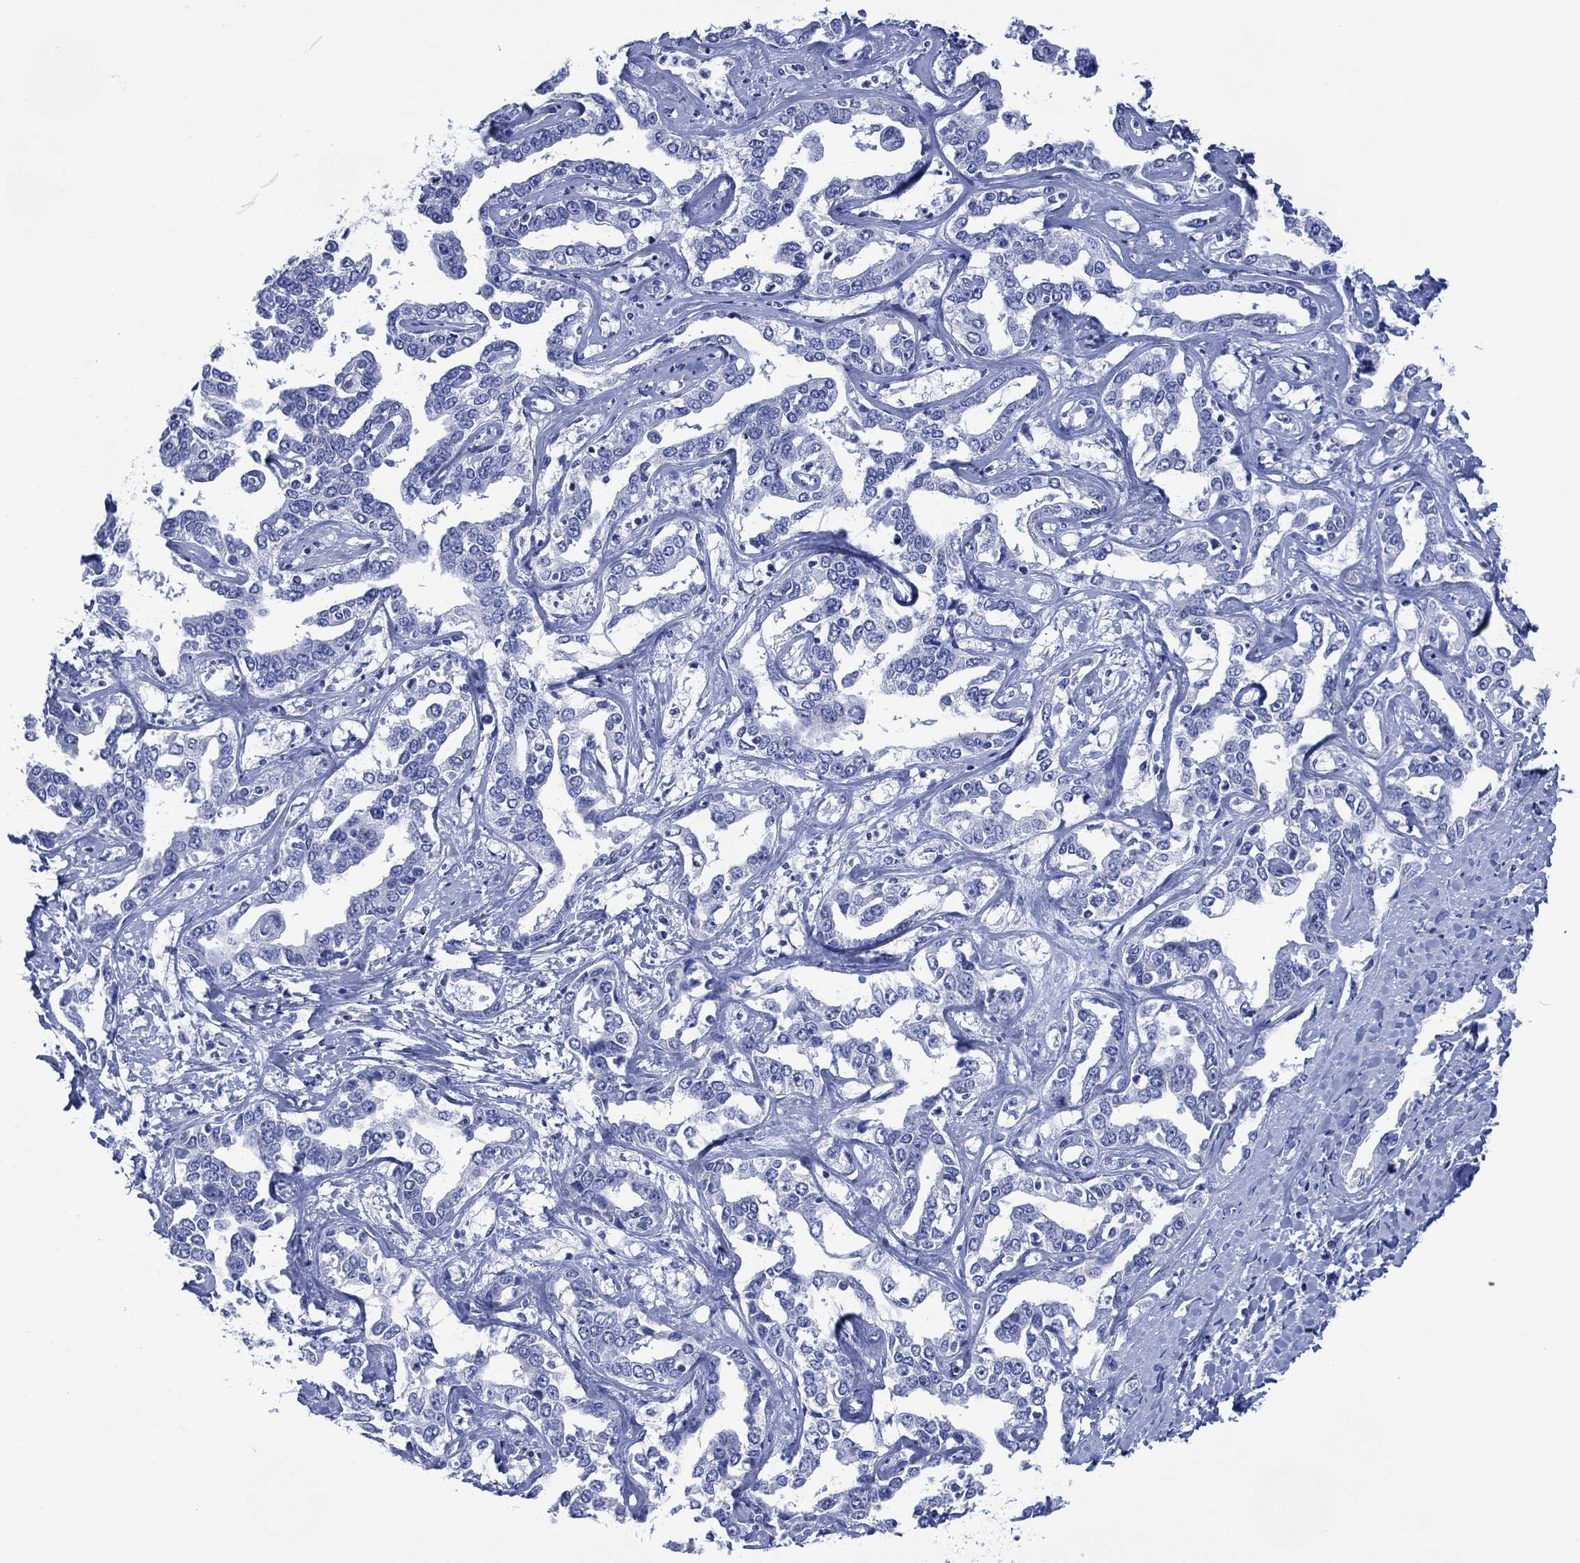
{"staining": {"intensity": "negative", "quantity": "none", "location": "none"}, "tissue": "liver cancer", "cell_type": "Tumor cells", "image_type": "cancer", "snomed": [{"axis": "morphology", "description": "Cholangiocarcinoma"}, {"axis": "topography", "description": "Liver"}], "caption": "An immunohistochemistry image of liver cancer is shown. There is no staining in tumor cells of liver cancer.", "gene": "DPP4", "patient": {"sex": "male", "age": 59}}